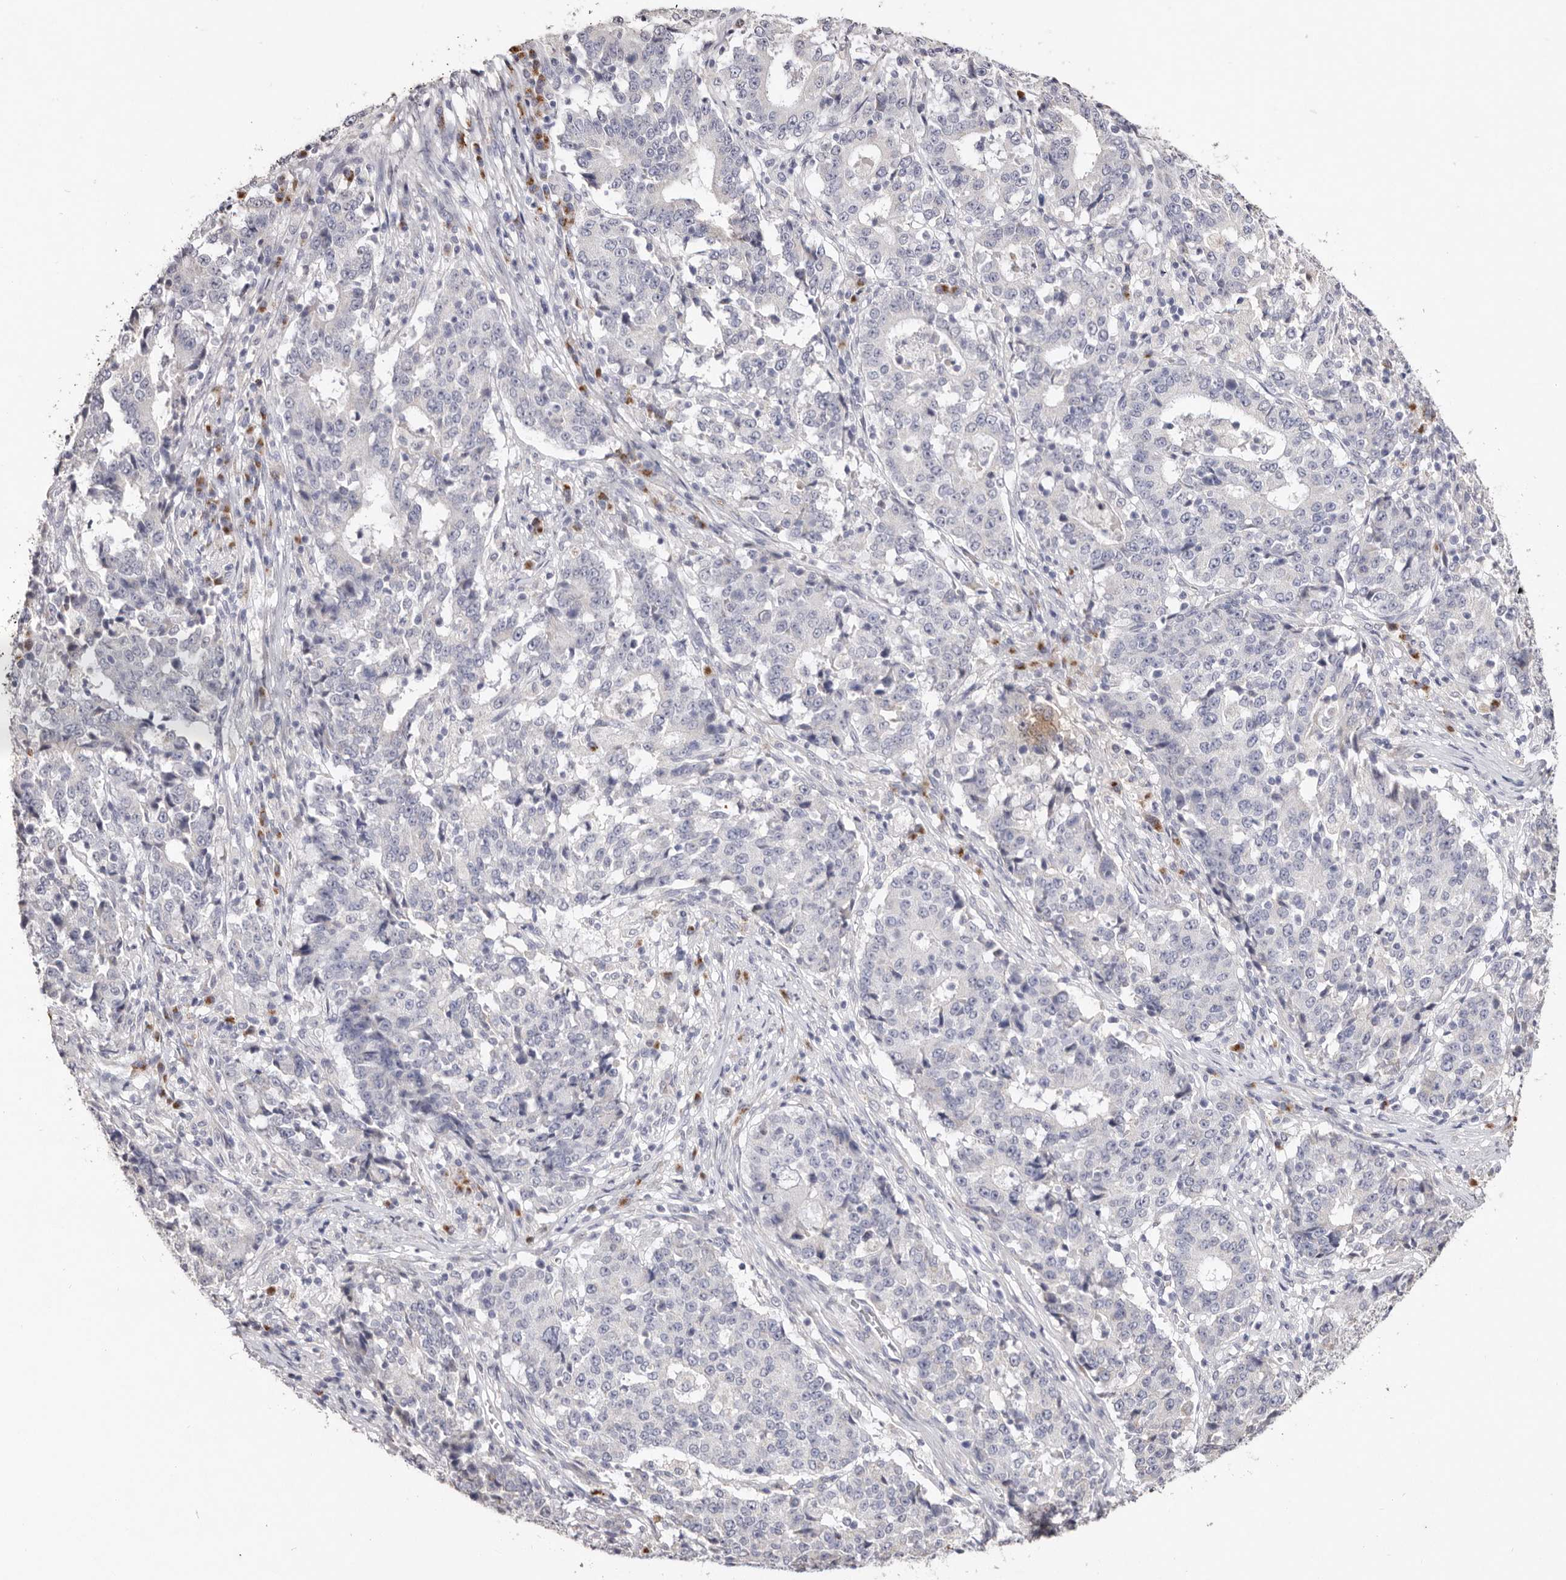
{"staining": {"intensity": "negative", "quantity": "none", "location": "none"}, "tissue": "stomach cancer", "cell_type": "Tumor cells", "image_type": "cancer", "snomed": [{"axis": "morphology", "description": "Adenocarcinoma, NOS"}, {"axis": "topography", "description": "Stomach"}], "caption": "Stomach cancer (adenocarcinoma) was stained to show a protein in brown. There is no significant expression in tumor cells.", "gene": "LGALS7B", "patient": {"sex": "male", "age": 59}}